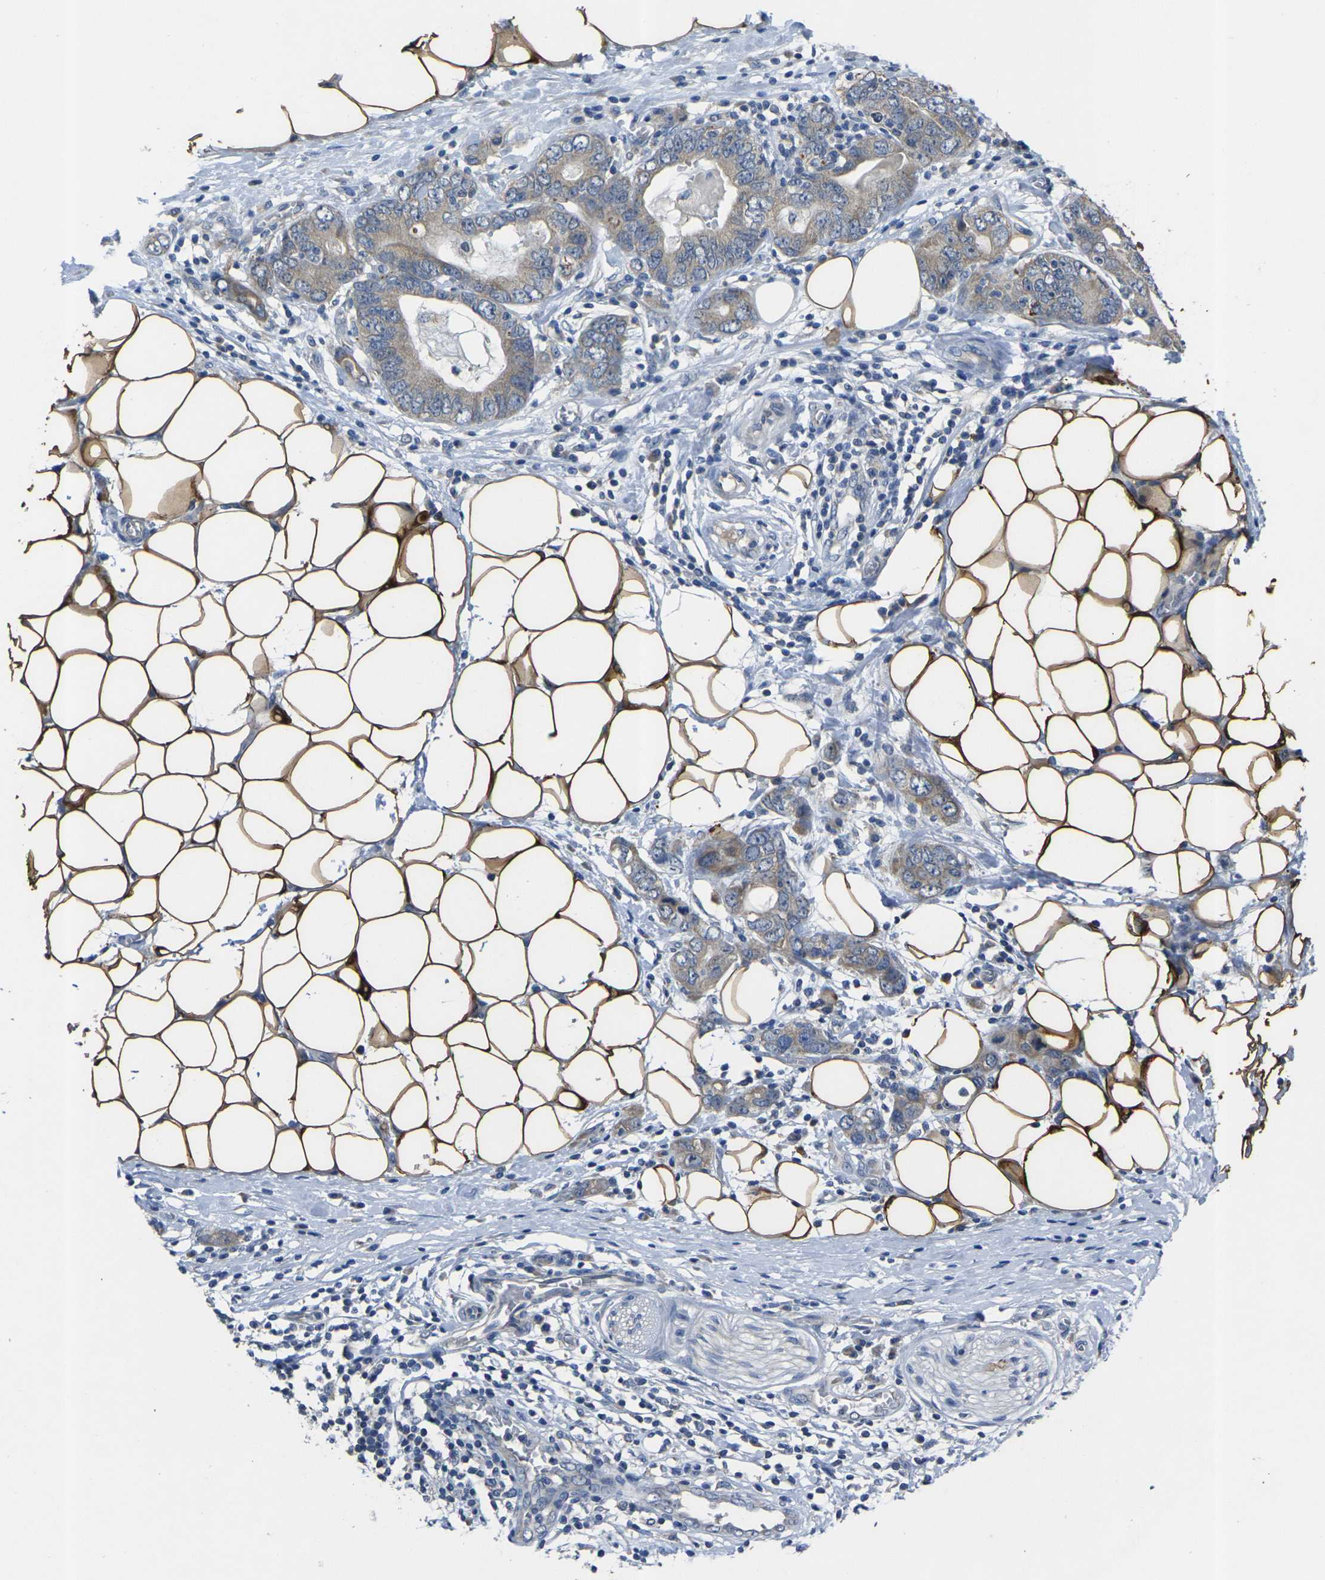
{"staining": {"intensity": "moderate", "quantity": ">75%", "location": "cytoplasmic/membranous"}, "tissue": "stomach cancer", "cell_type": "Tumor cells", "image_type": "cancer", "snomed": [{"axis": "morphology", "description": "Adenocarcinoma, NOS"}, {"axis": "topography", "description": "Stomach, lower"}], "caption": "A high-resolution histopathology image shows immunohistochemistry staining of adenocarcinoma (stomach), which shows moderate cytoplasmic/membranous positivity in about >75% of tumor cells.", "gene": "GNA12", "patient": {"sex": "female", "age": 93}}